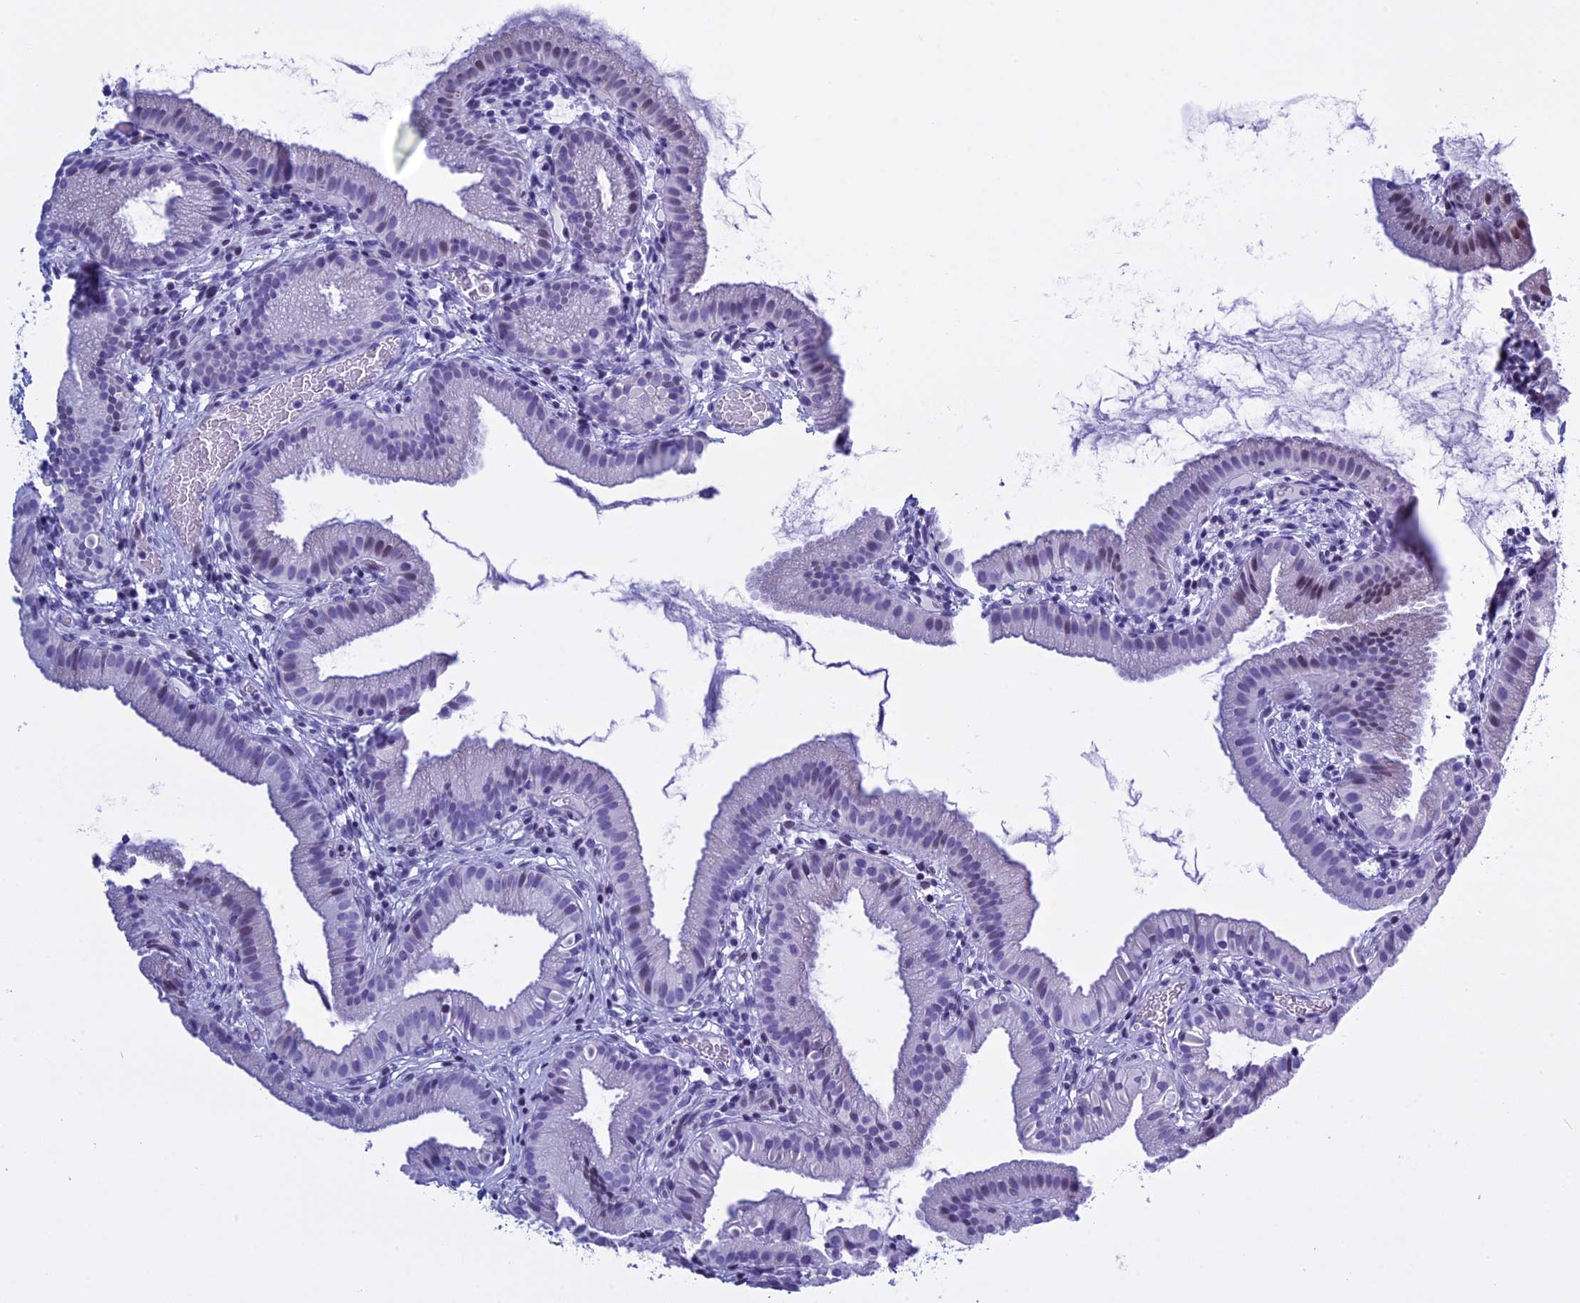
{"staining": {"intensity": "negative", "quantity": "none", "location": "none"}, "tissue": "gallbladder", "cell_type": "Glandular cells", "image_type": "normal", "snomed": [{"axis": "morphology", "description": "Normal tissue, NOS"}, {"axis": "topography", "description": "Gallbladder"}], "caption": "The histopathology image reveals no staining of glandular cells in normal gallbladder. Brightfield microscopy of IHC stained with DAB (3,3'-diaminobenzidine) (brown) and hematoxylin (blue), captured at high magnification.", "gene": "KCTD21", "patient": {"sex": "female", "age": 46}}